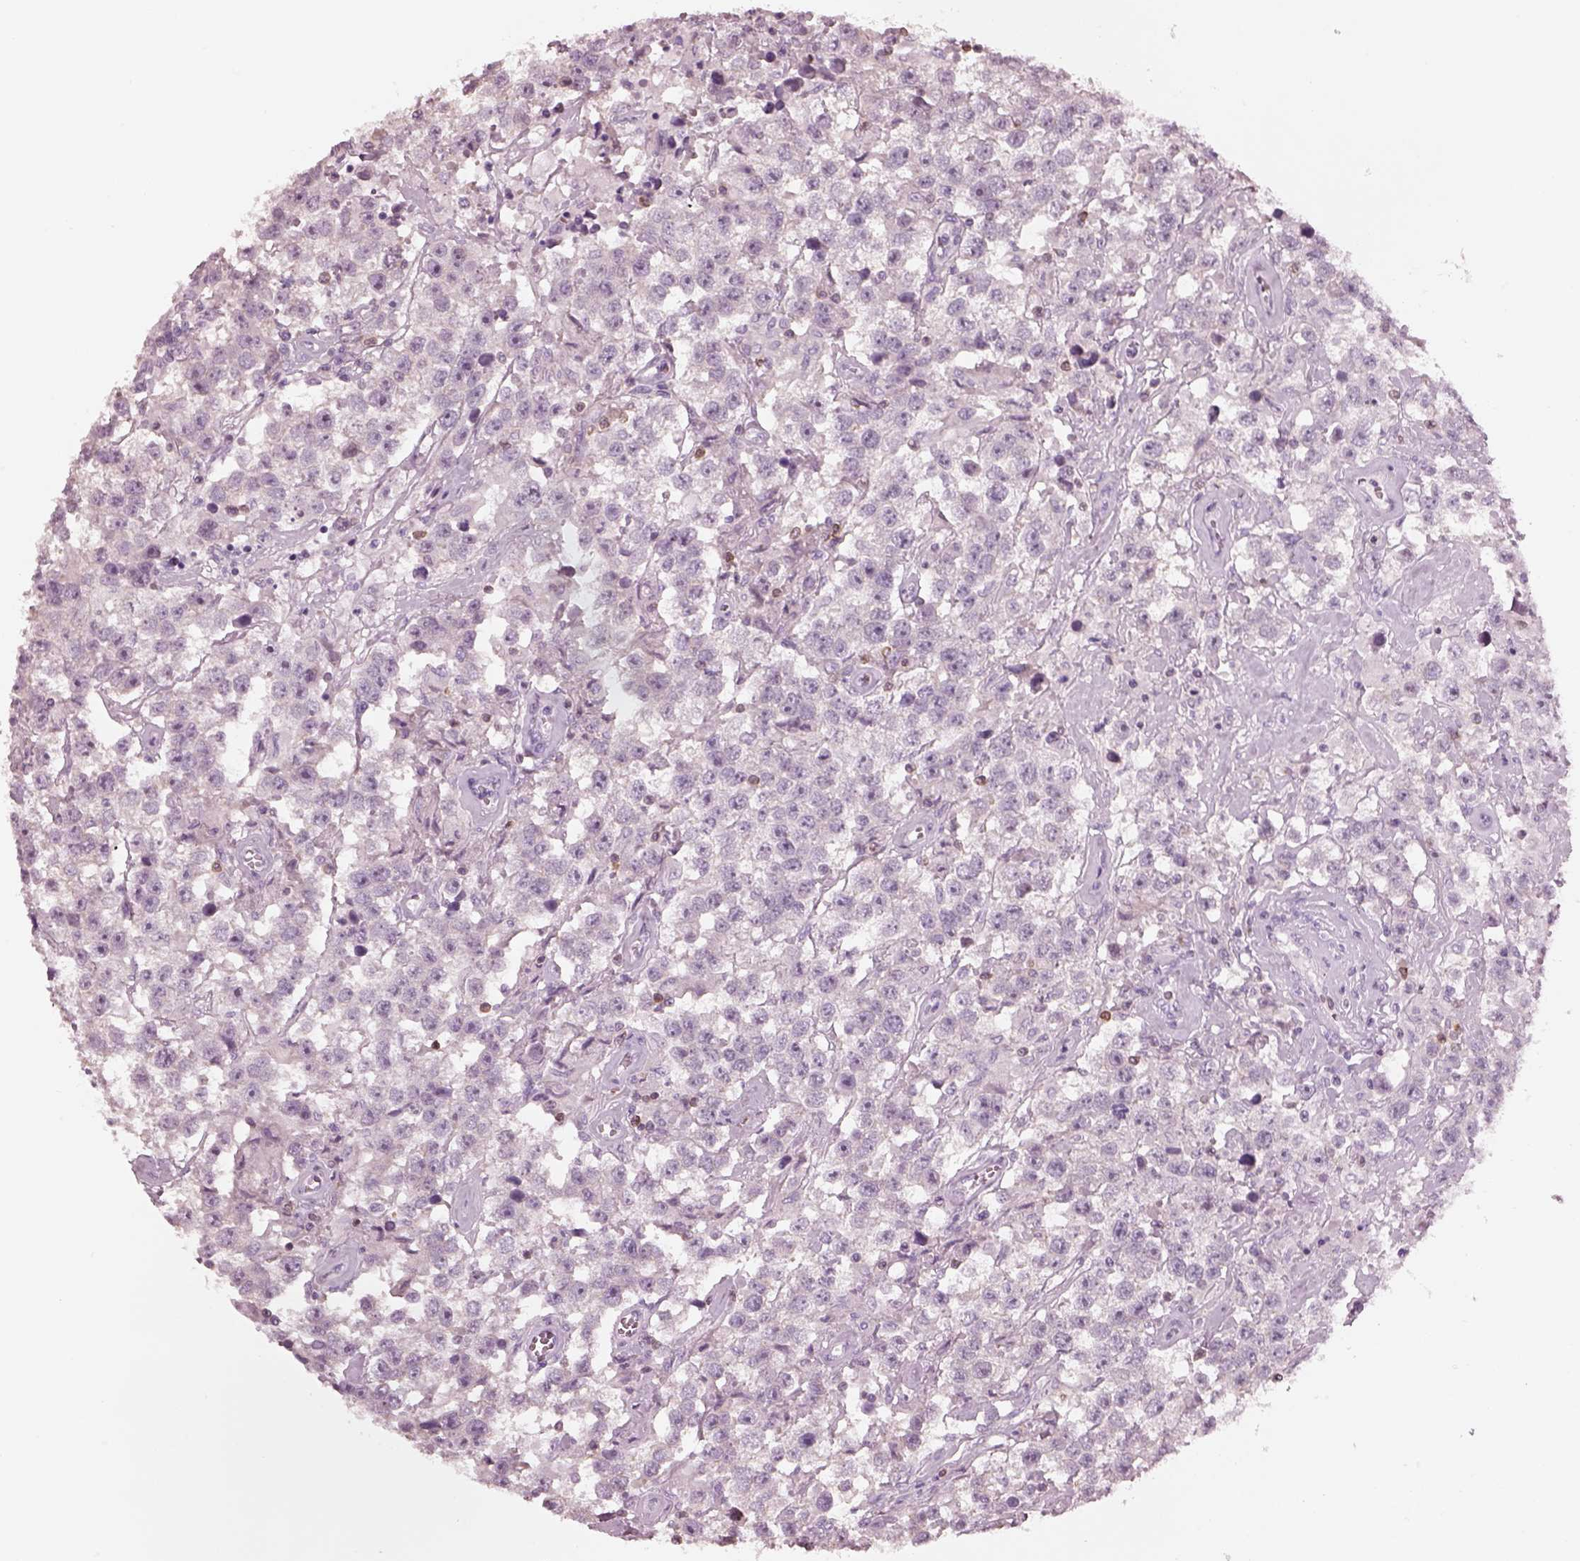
{"staining": {"intensity": "negative", "quantity": "none", "location": "none"}, "tissue": "testis cancer", "cell_type": "Tumor cells", "image_type": "cancer", "snomed": [{"axis": "morphology", "description": "Seminoma, NOS"}, {"axis": "topography", "description": "Testis"}], "caption": "Photomicrograph shows no protein expression in tumor cells of testis cancer tissue.", "gene": "SLC27A2", "patient": {"sex": "male", "age": 43}}